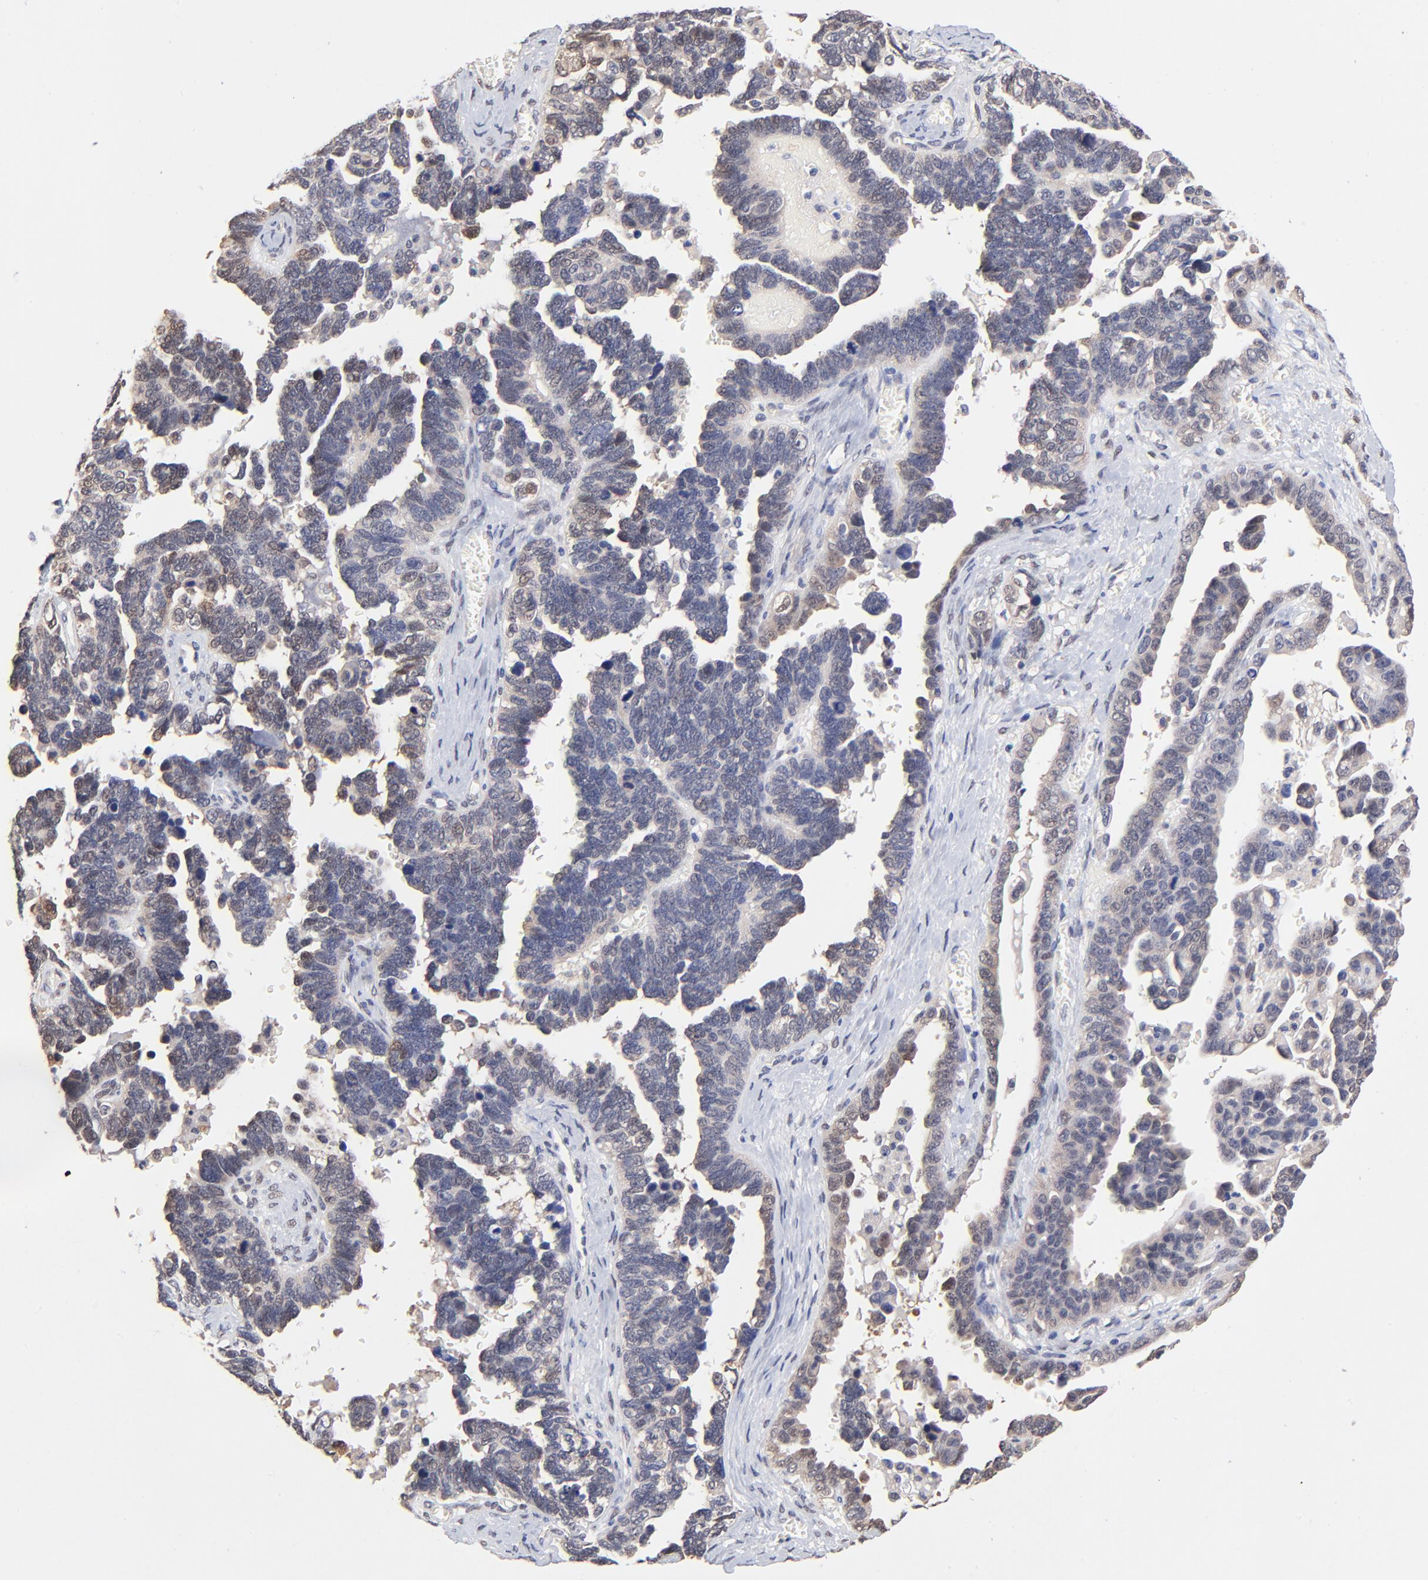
{"staining": {"intensity": "weak", "quantity": "<25%", "location": "nuclear"}, "tissue": "ovarian cancer", "cell_type": "Tumor cells", "image_type": "cancer", "snomed": [{"axis": "morphology", "description": "Cystadenocarcinoma, serous, NOS"}, {"axis": "topography", "description": "Ovary"}], "caption": "Tumor cells show no significant positivity in ovarian cancer.", "gene": "TXNL1", "patient": {"sex": "female", "age": 69}}